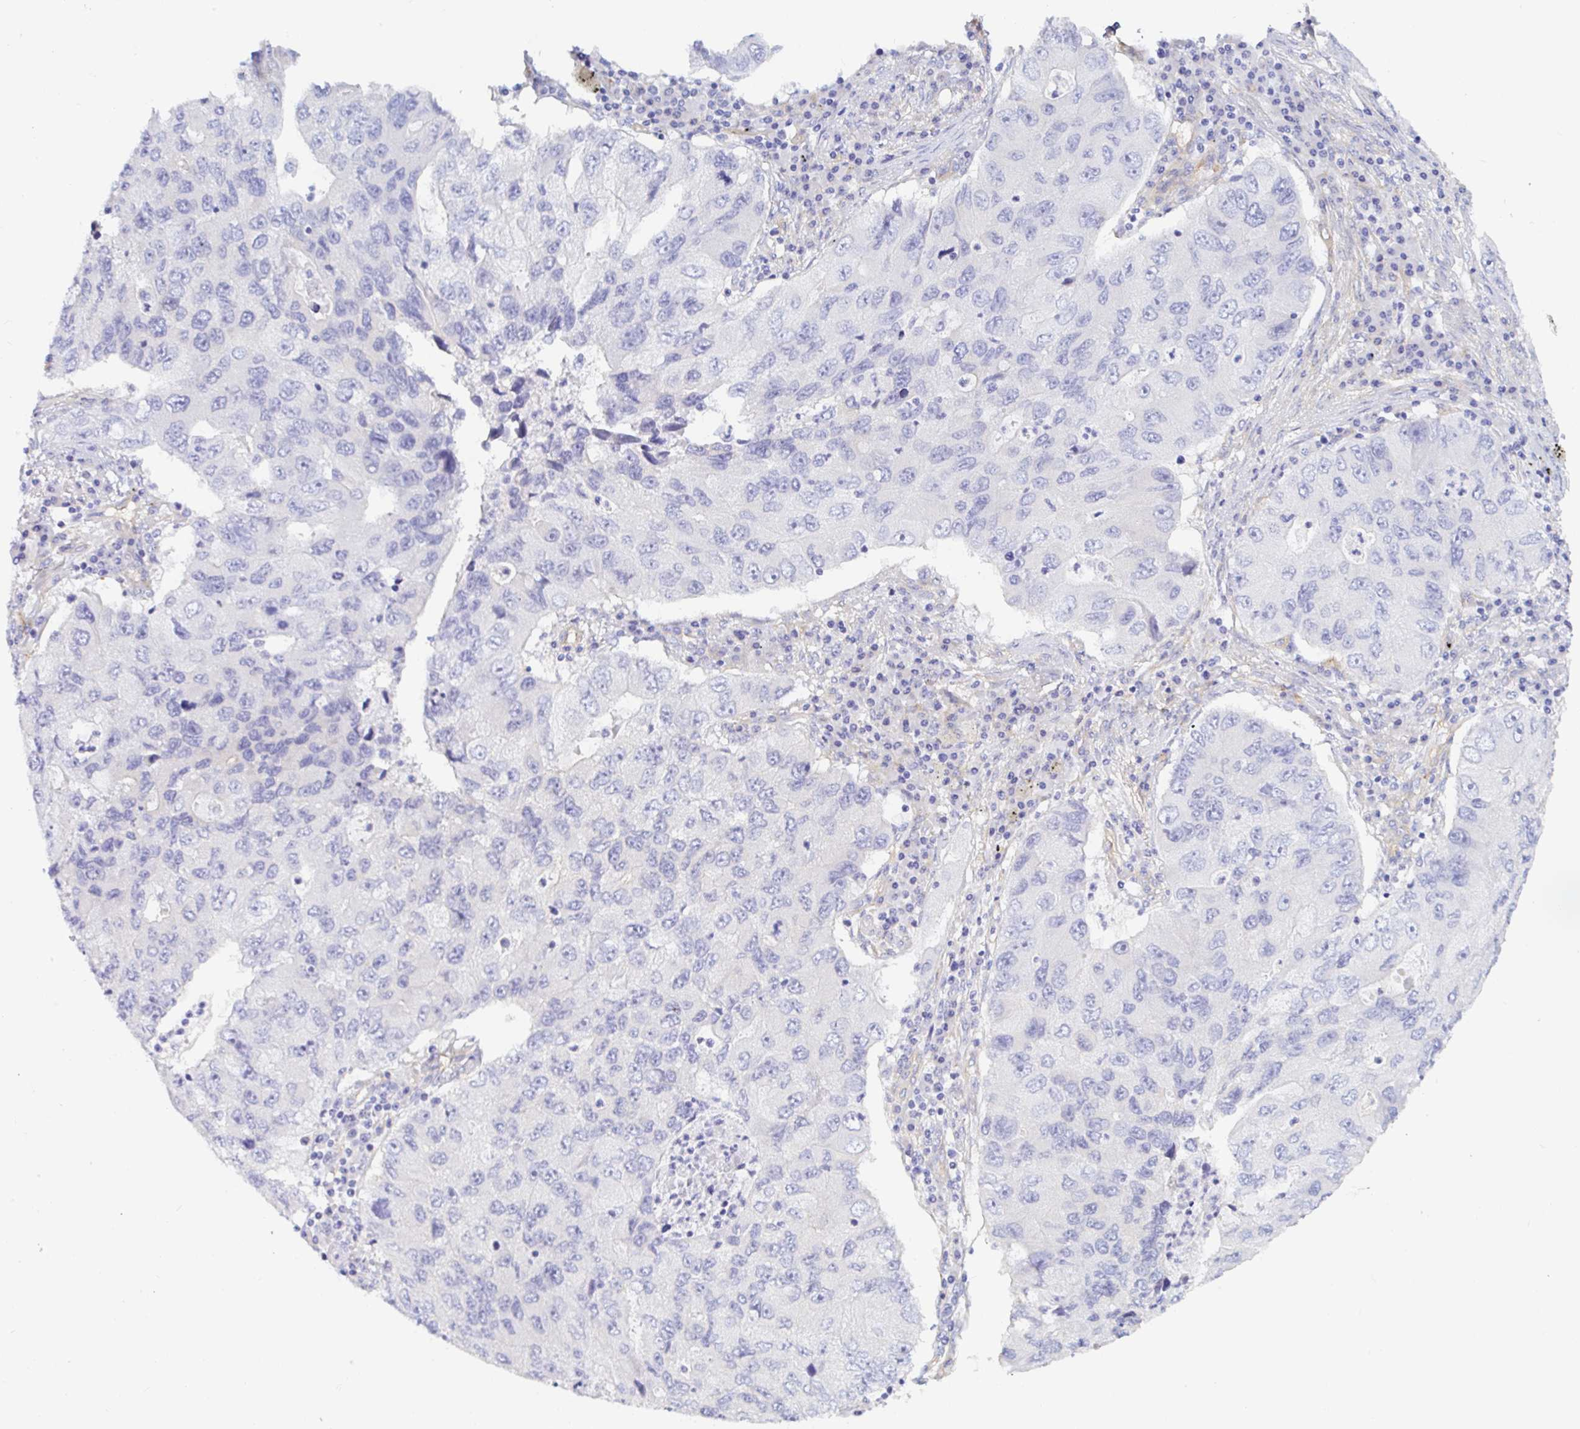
{"staining": {"intensity": "negative", "quantity": "none", "location": "none"}, "tissue": "lung cancer", "cell_type": "Tumor cells", "image_type": "cancer", "snomed": [{"axis": "morphology", "description": "Adenocarcinoma, NOS"}, {"axis": "morphology", "description": "Adenocarcinoma, metastatic, NOS"}, {"axis": "topography", "description": "Lymph node"}, {"axis": "topography", "description": "Lung"}], "caption": "A high-resolution histopathology image shows immunohistochemistry staining of lung metastatic adenocarcinoma, which displays no significant positivity in tumor cells.", "gene": "ARL4D", "patient": {"sex": "female", "age": 54}}